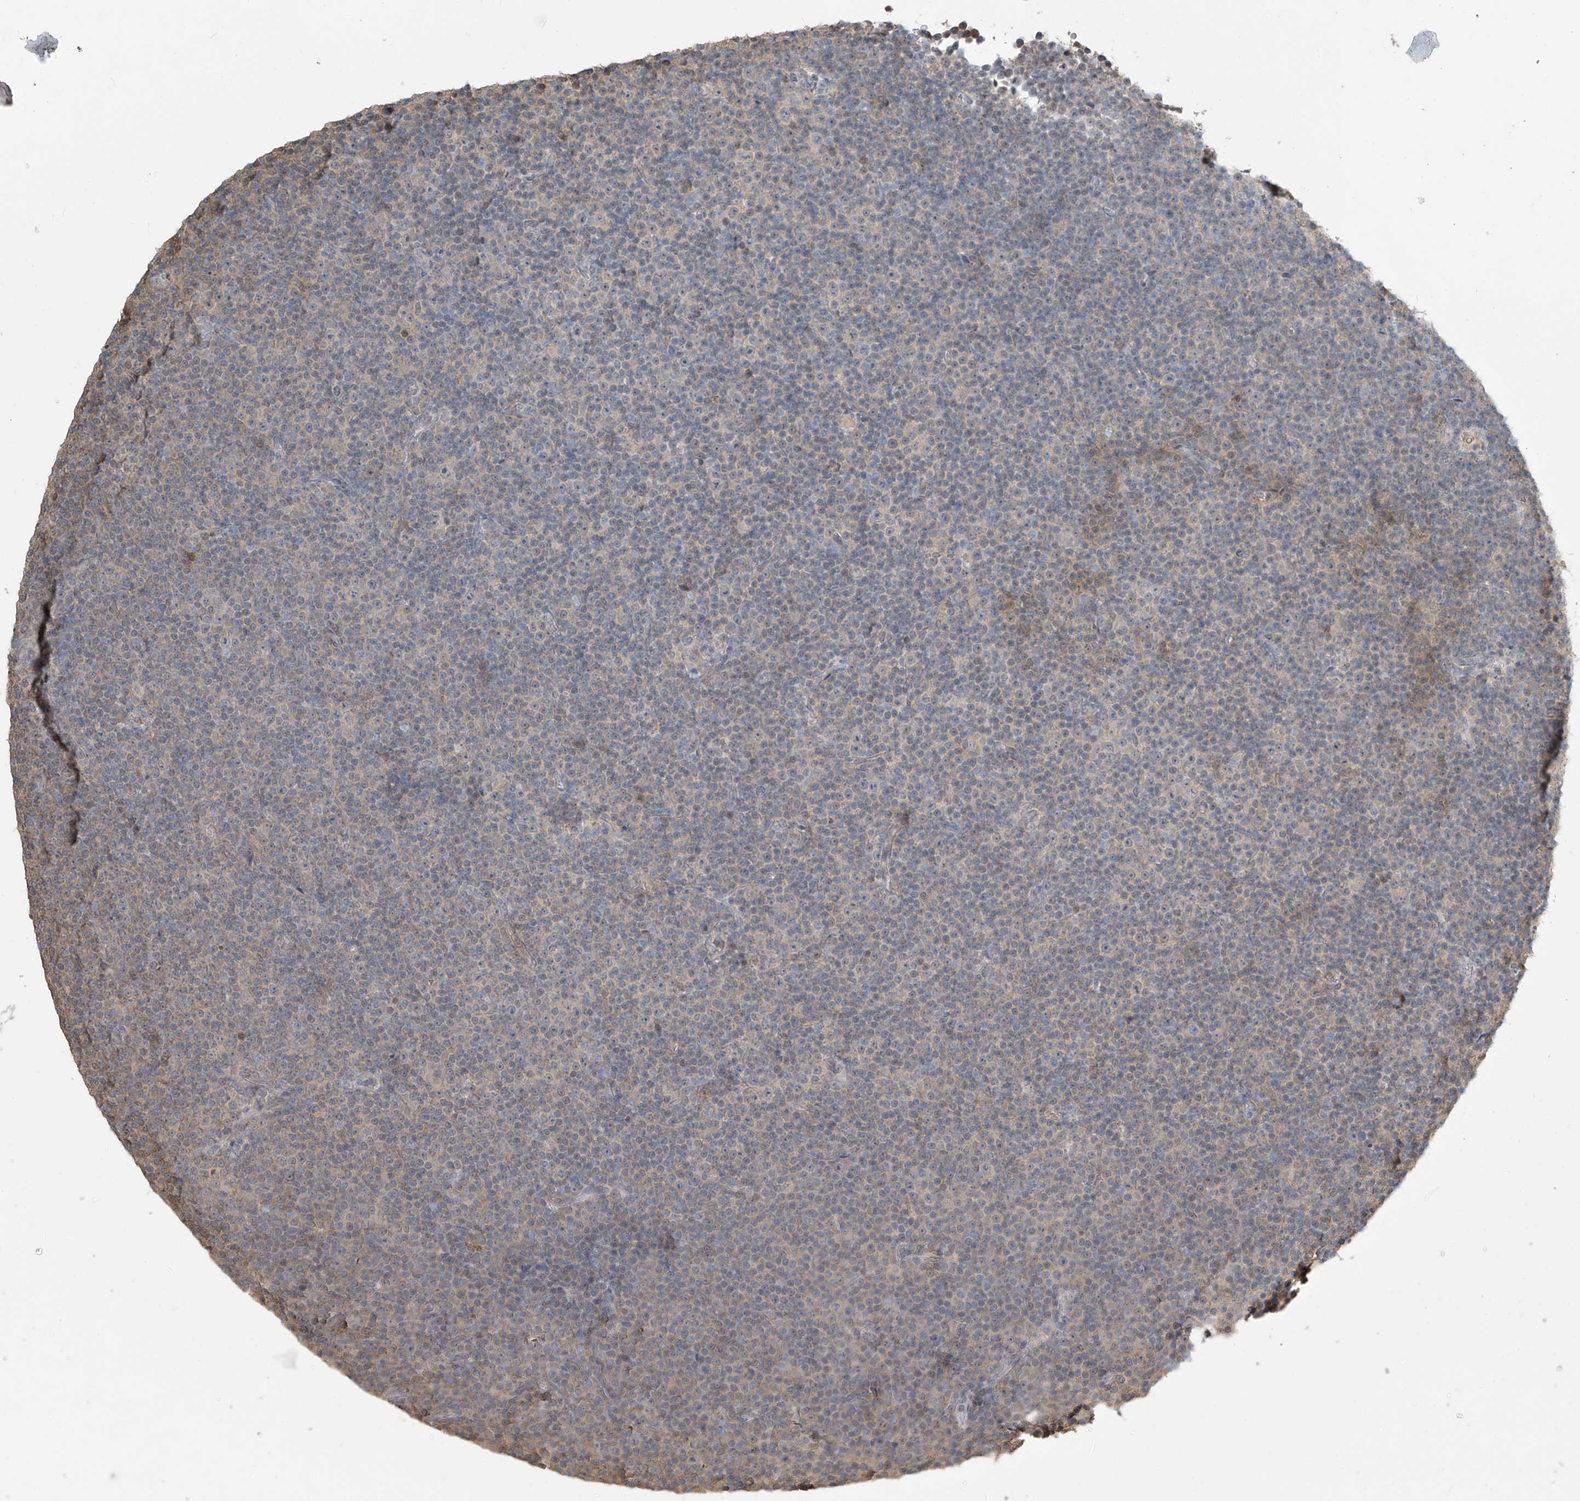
{"staining": {"intensity": "negative", "quantity": "none", "location": "none"}, "tissue": "lymphoma", "cell_type": "Tumor cells", "image_type": "cancer", "snomed": [{"axis": "morphology", "description": "Malignant lymphoma, non-Hodgkin's type, Low grade"}, {"axis": "topography", "description": "Lymph node"}], "caption": "Photomicrograph shows no significant protein positivity in tumor cells of lymphoma. Nuclei are stained in blue.", "gene": "SLFN14", "patient": {"sex": "female", "age": 67}}